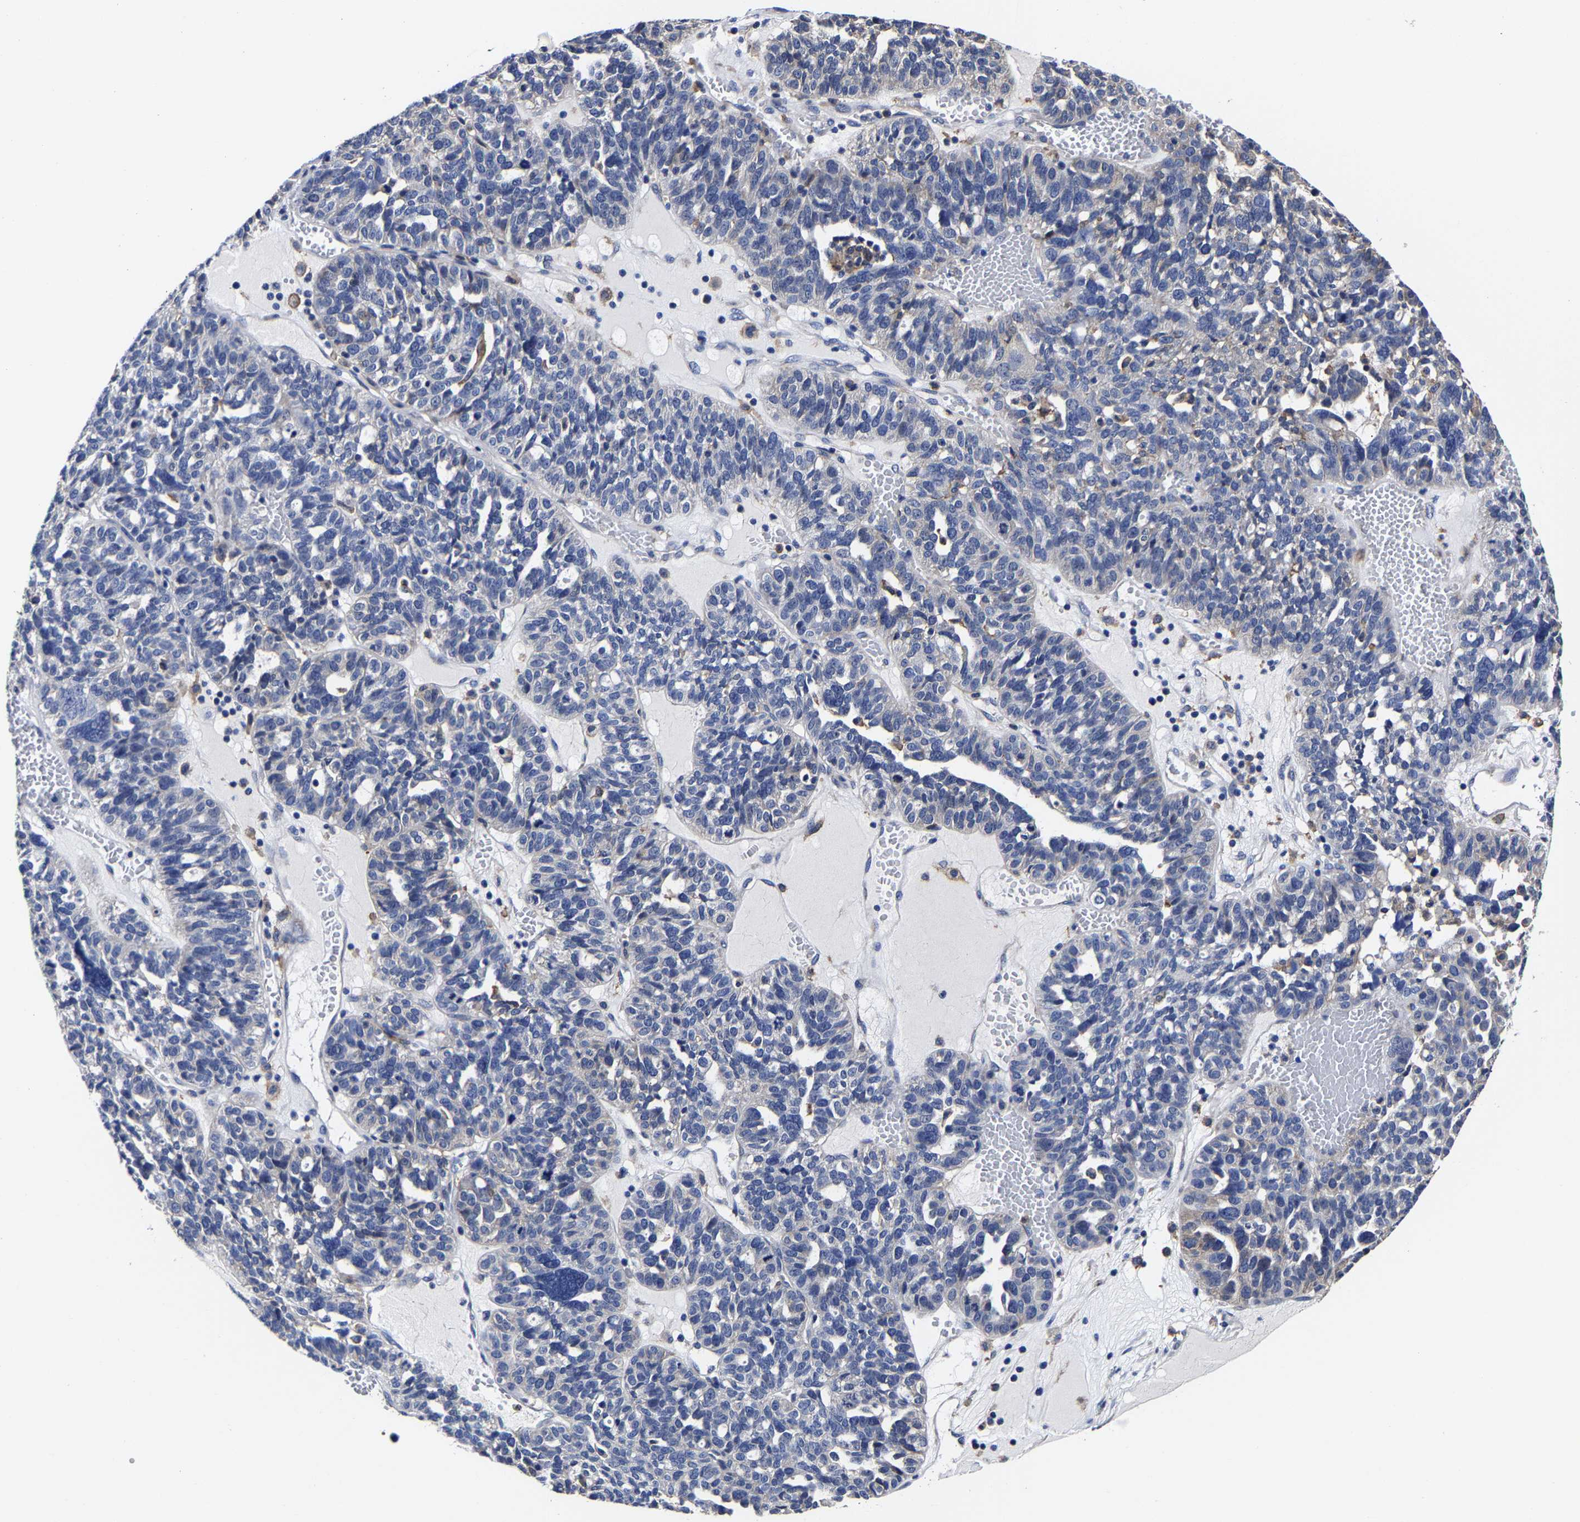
{"staining": {"intensity": "negative", "quantity": "none", "location": "none"}, "tissue": "ovarian cancer", "cell_type": "Tumor cells", "image_type": "cancer", "snomed": [{"axis": "morphology", "description": "Cystadenocarcinoma, serous, NOS"}, {"axis": "topography", "description": "Ovary"}], "caption": "DAB (3,3'-diaminobenzidine) immunohistochemical staining of ovarian cancer (serous cystadenocarcinoma) reveals no significant expression in tumor cells.", "gene": "AASS", "patient": {"sex": "female", "age": 59}}